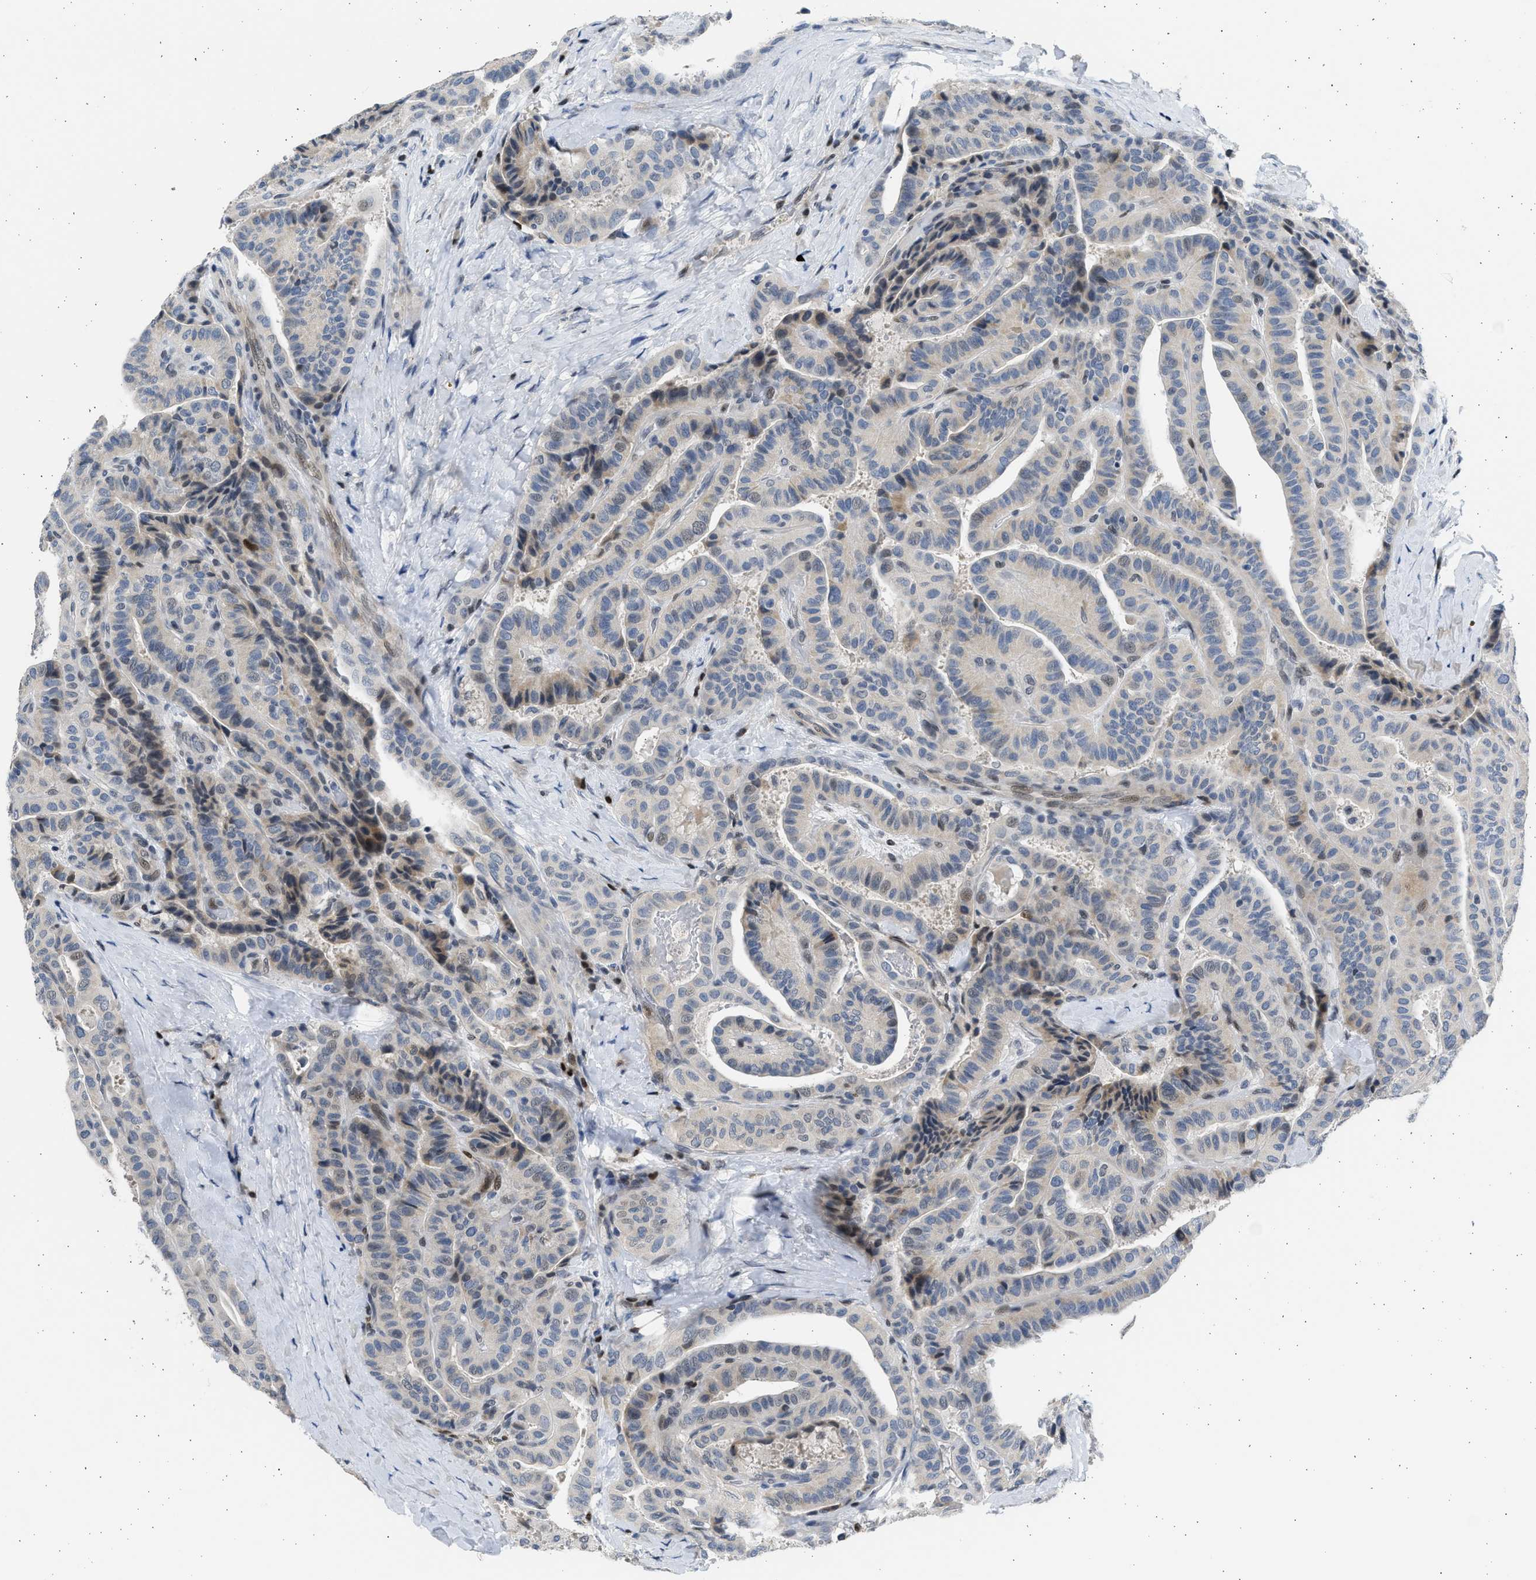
{"staining": {"intensity": "moderate", "quantity": "<25%", "location": "cytoplasmic/membranous,nuclear"}, "tissue": "thyroid cancer", "cell_type": "Tumor cells", "image_type": "cancer", "snomed": [{"axis": "morphology", "description": "Papillary adenocarcinoma, NOS"}, {"axis": "topography", "description": "Thyroid gland"}], "caption": "Immunohistochemistry (IHC) of human papillary adenocarcinoma (thyroid) reveals low levels of moderate cytoplasmic/membranous and nuclear positivity in about <25% of tumor cells.", "gene": "HMGN3", "patient": {"sex": "male", "age": 77}}